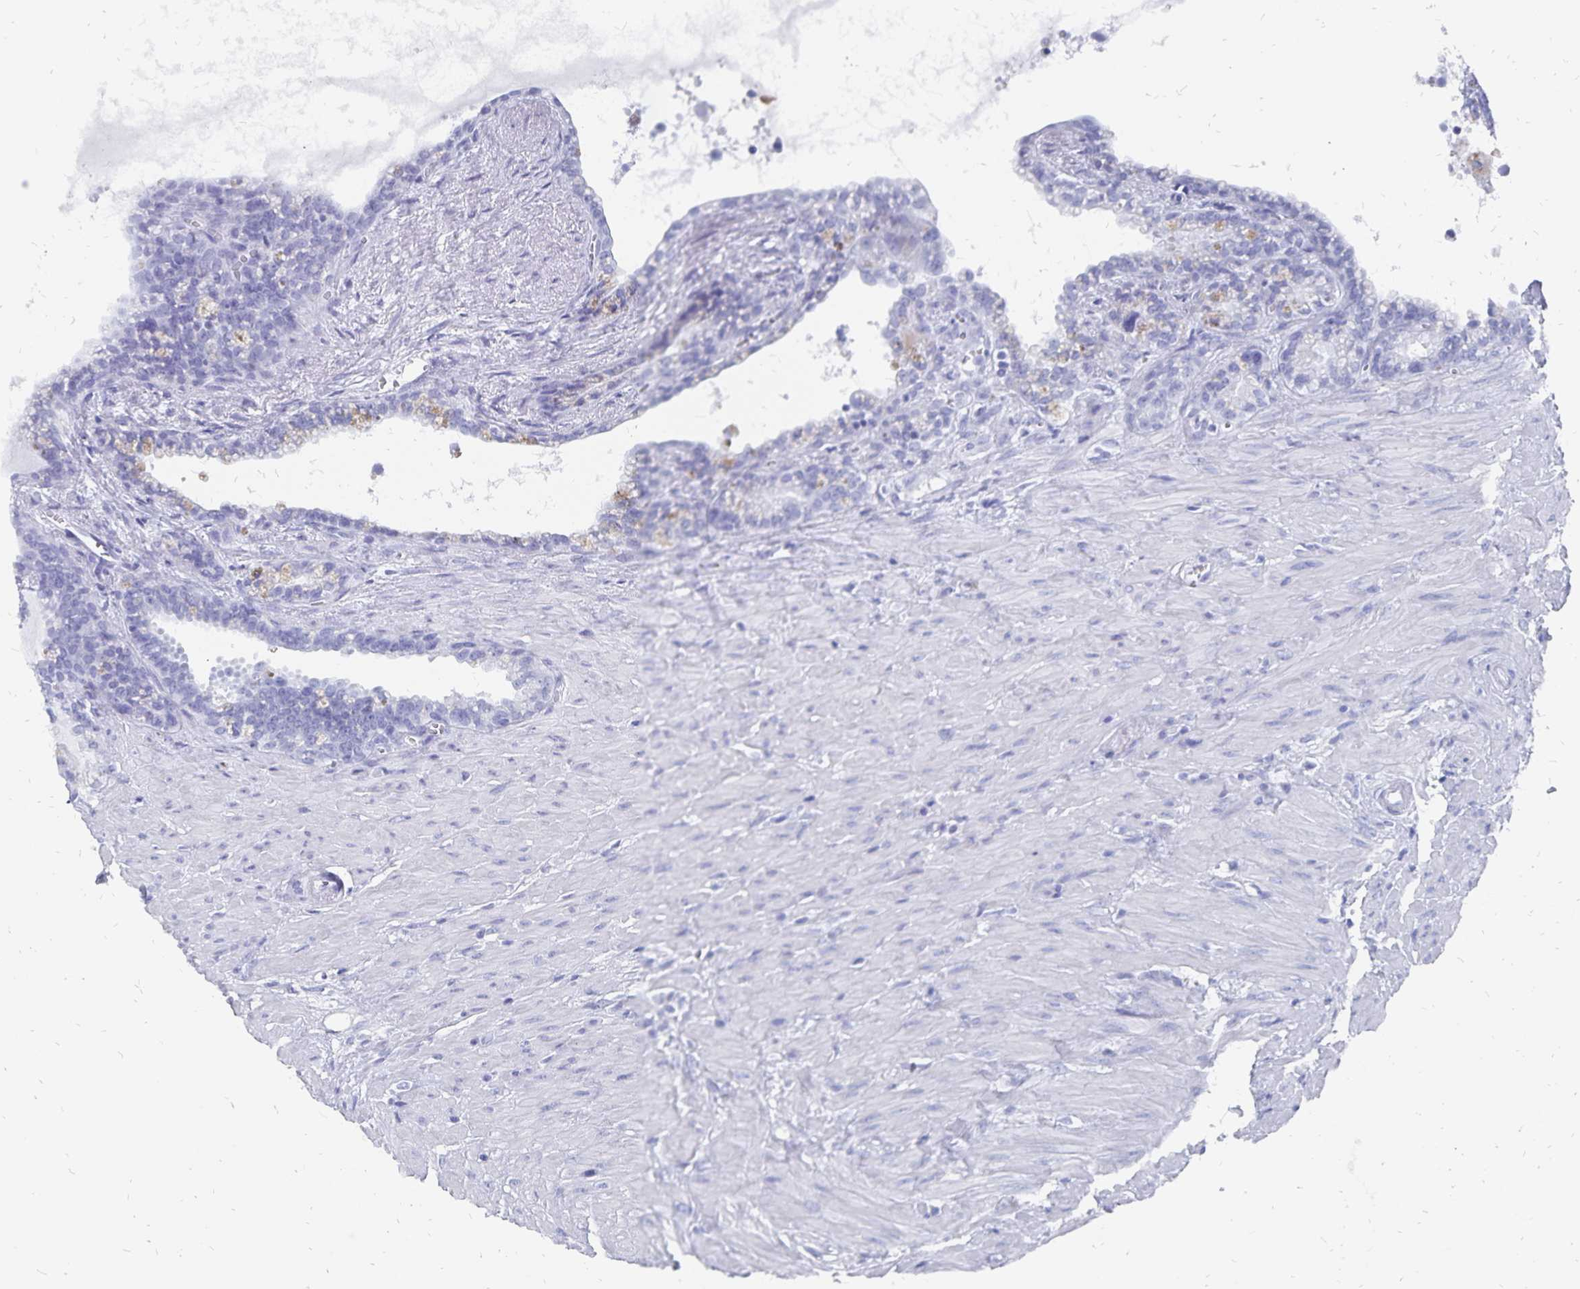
{"staining": {"intensity": "negative", "quantity": "none", "location": "none"}, "tissue": "seminal vesicle", "cell_type": "Glandular cells", "image_type": "normal", "snomed": [{"axis": "morphology", "description": "Normal tissue, NOS"}, {"axis": "topography", "description": "Seminal veicle"}], "caption": "The immunohistochemistry image has no significant positivity in glandular cells of seminal vesicle.", "gene": "ADH1A", "patient": {"sex": "male", "age": 76}}